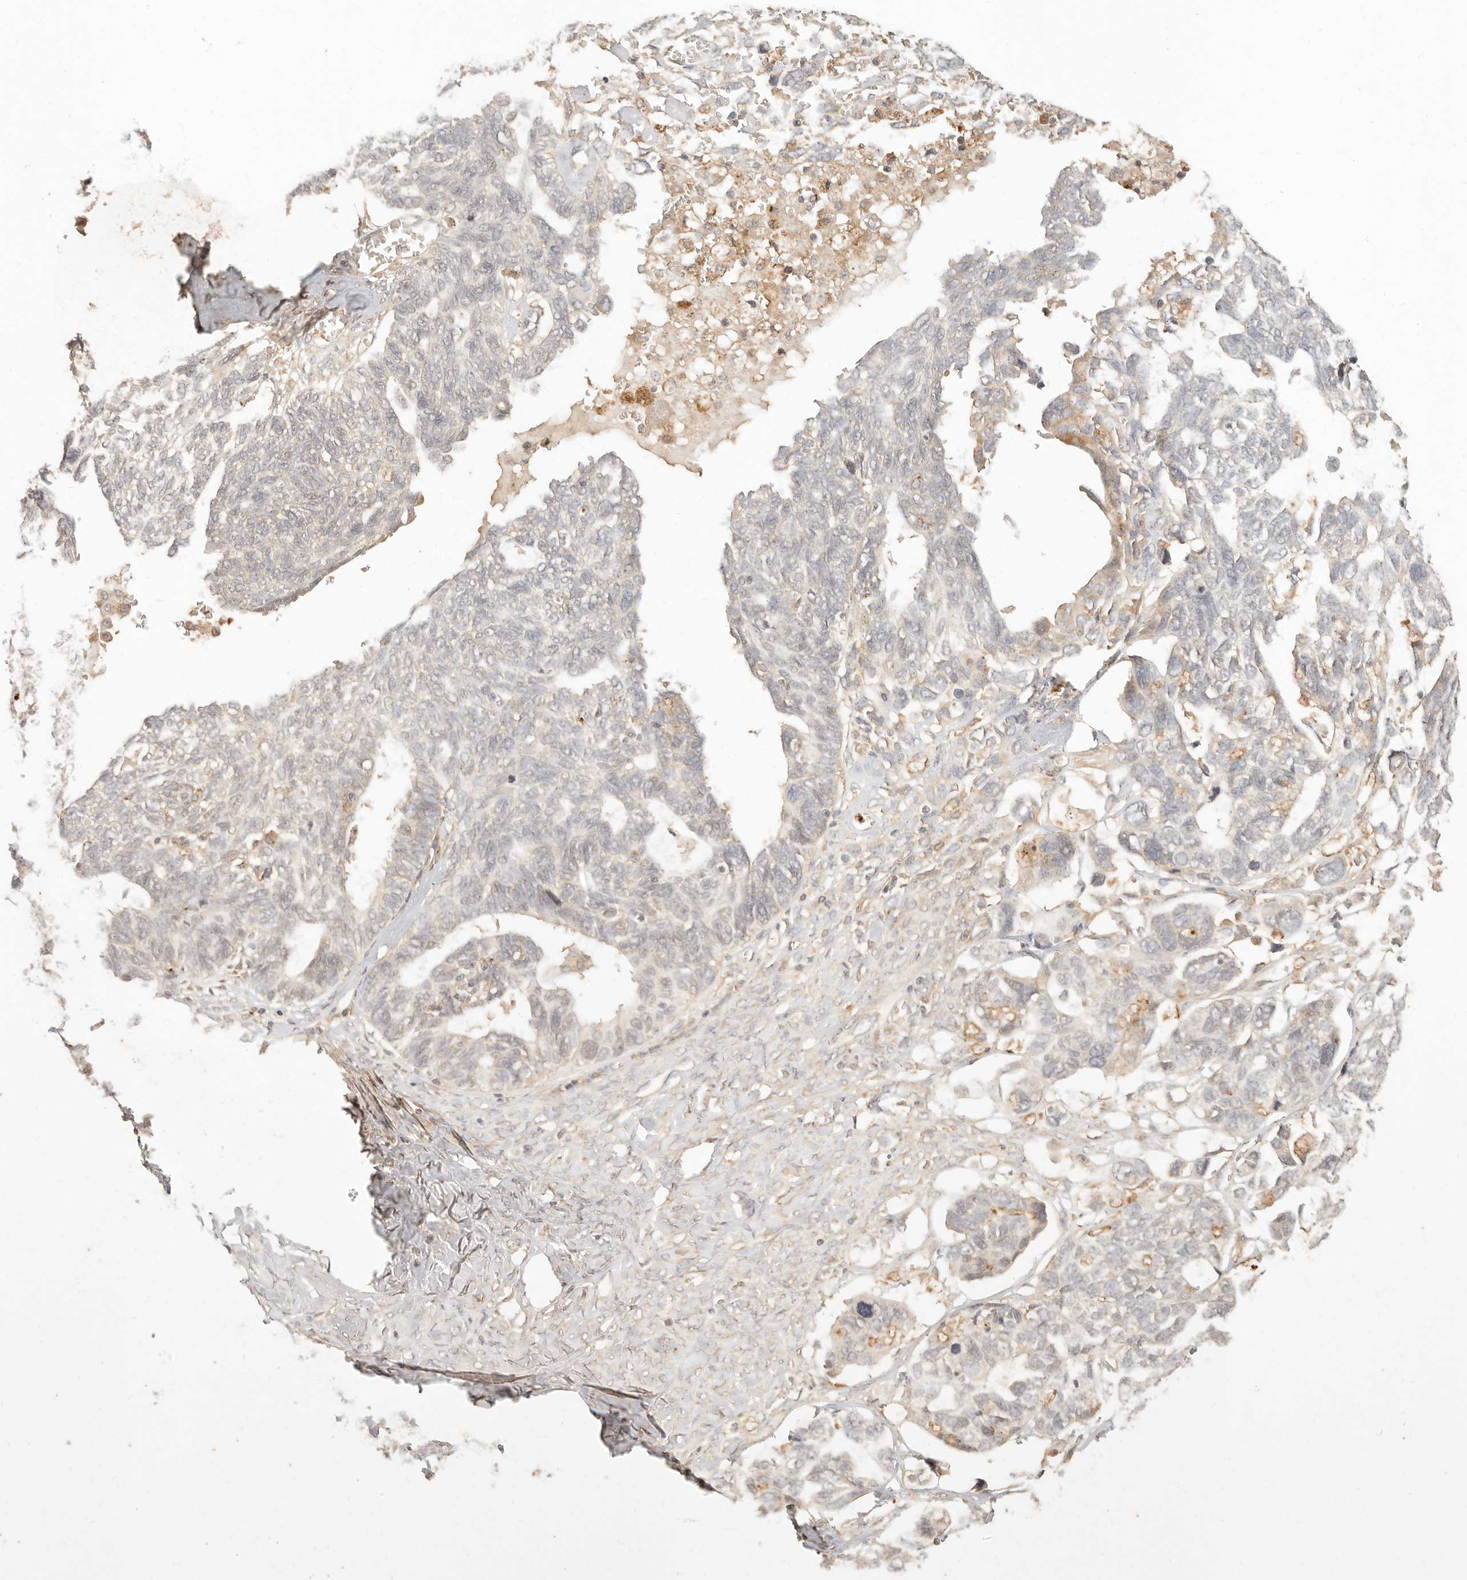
{"staining": {"intensity": "negative", "quantity": "none", "location": "none"}, "tissue": "ovarian cancer", "cell_type": "Tumor cells", "image_type": "cancer", "snomed": [{"axis": "morphology", "description": "Cystadenocarcinoma, serous, NOS"}, {"axis": "topography", "description": "Ovary"}], "caption": "Tumor cells are negative for protein expression in human serous cystadenocarcinoma (ovarian).", "gene": "INTS11", "patient": {"sex": "female", "age": 79}}